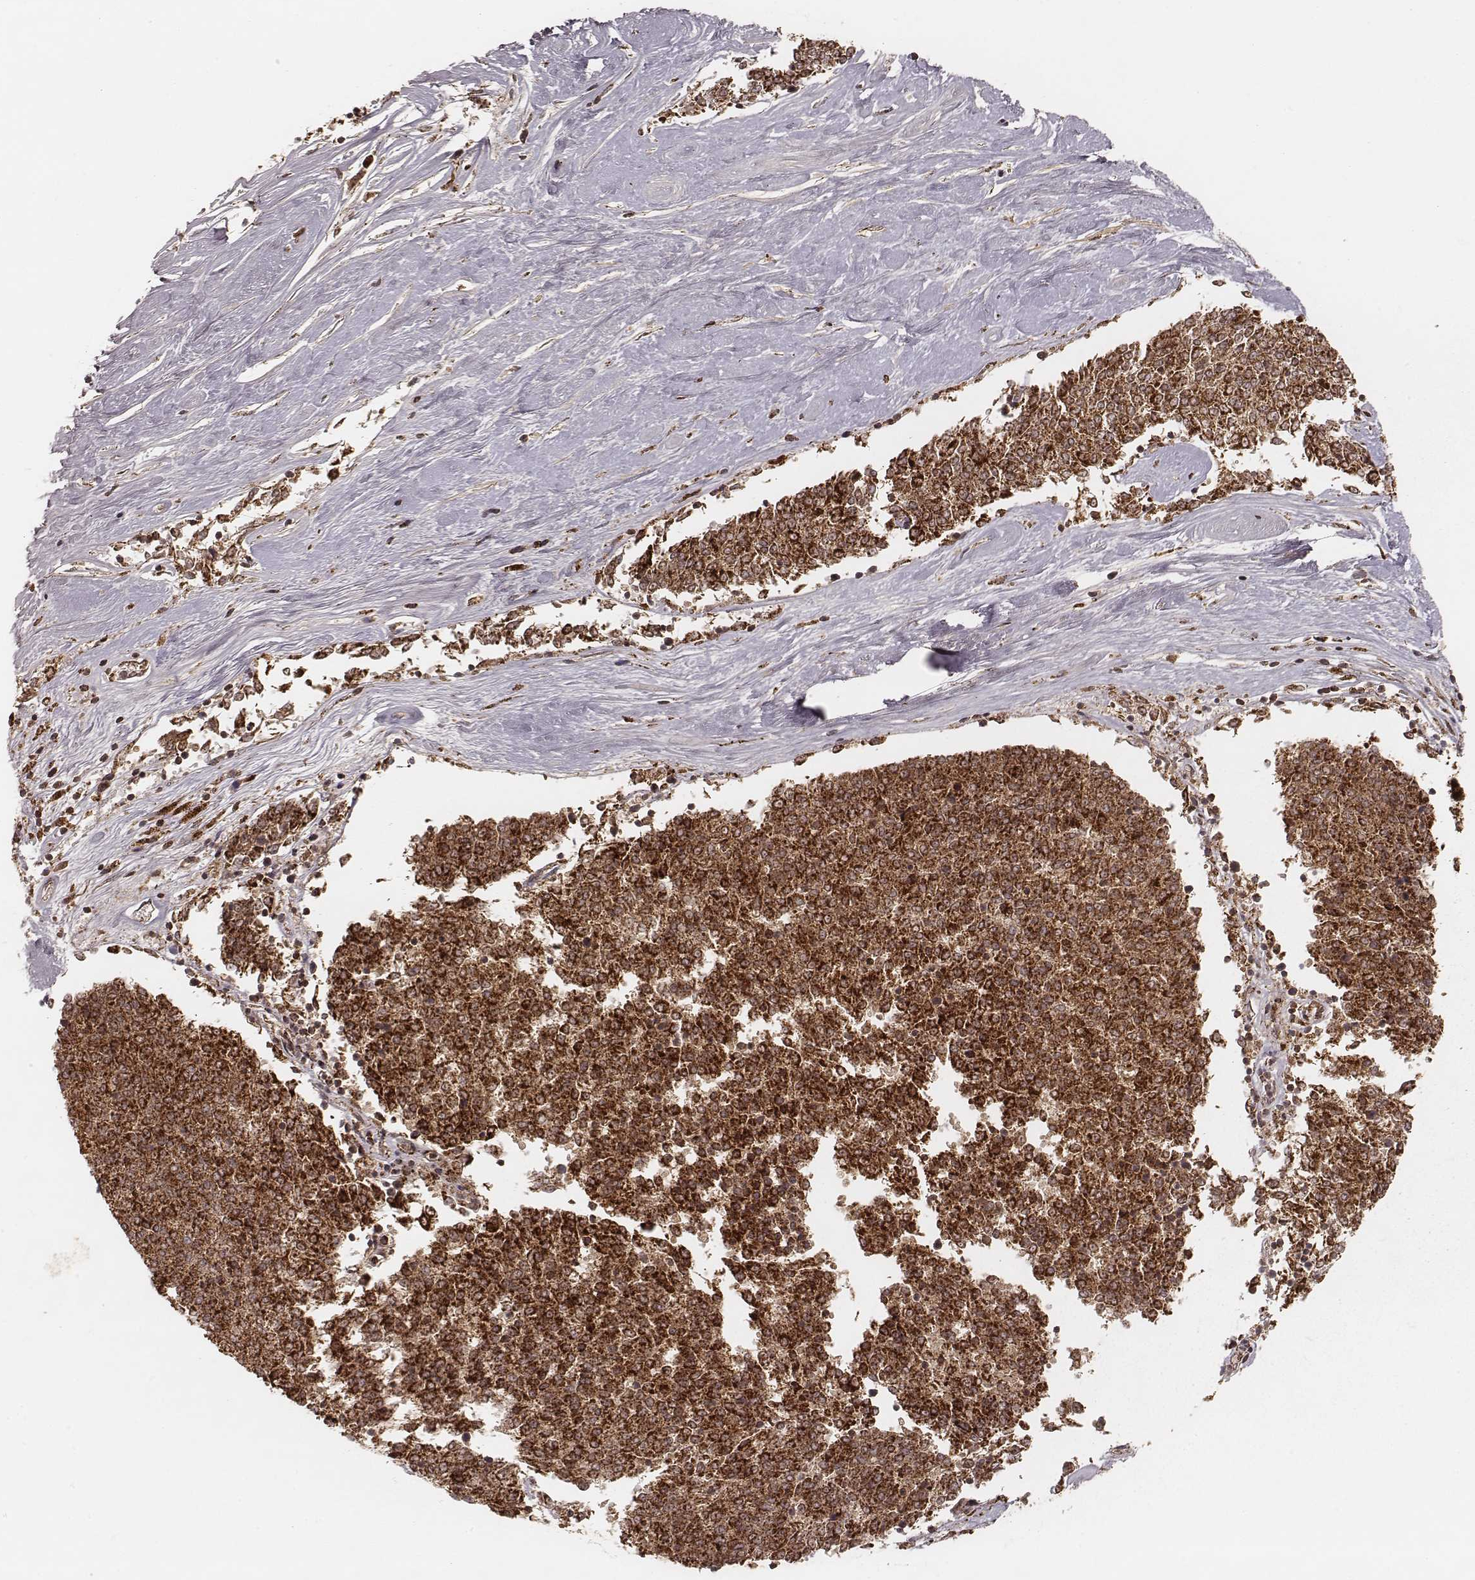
{"staining": {"intensity": "strong", "quantity": ">75%", "location": "cytoplasmic/membranous"}, "tissue": "melanoma", "cell_type": "Tumor cells", "image_type": "cancer", "snomed": [{"axis": "morphology", "description": "Malignant melanoma, NOS"}, {"axis": "topography", "description": "Skin"}], "caption": "DAB (3,3'-diaminobenzidine) immunohistochemical staining of malignant melanoma demonstrates strong cytoplasmic/membranous protein staining in about >75% of tumor cells. (IHC, brightfield microscopy, high magnification).", "gene": "CS", "patient": {"sex": "female", "age": 72}}